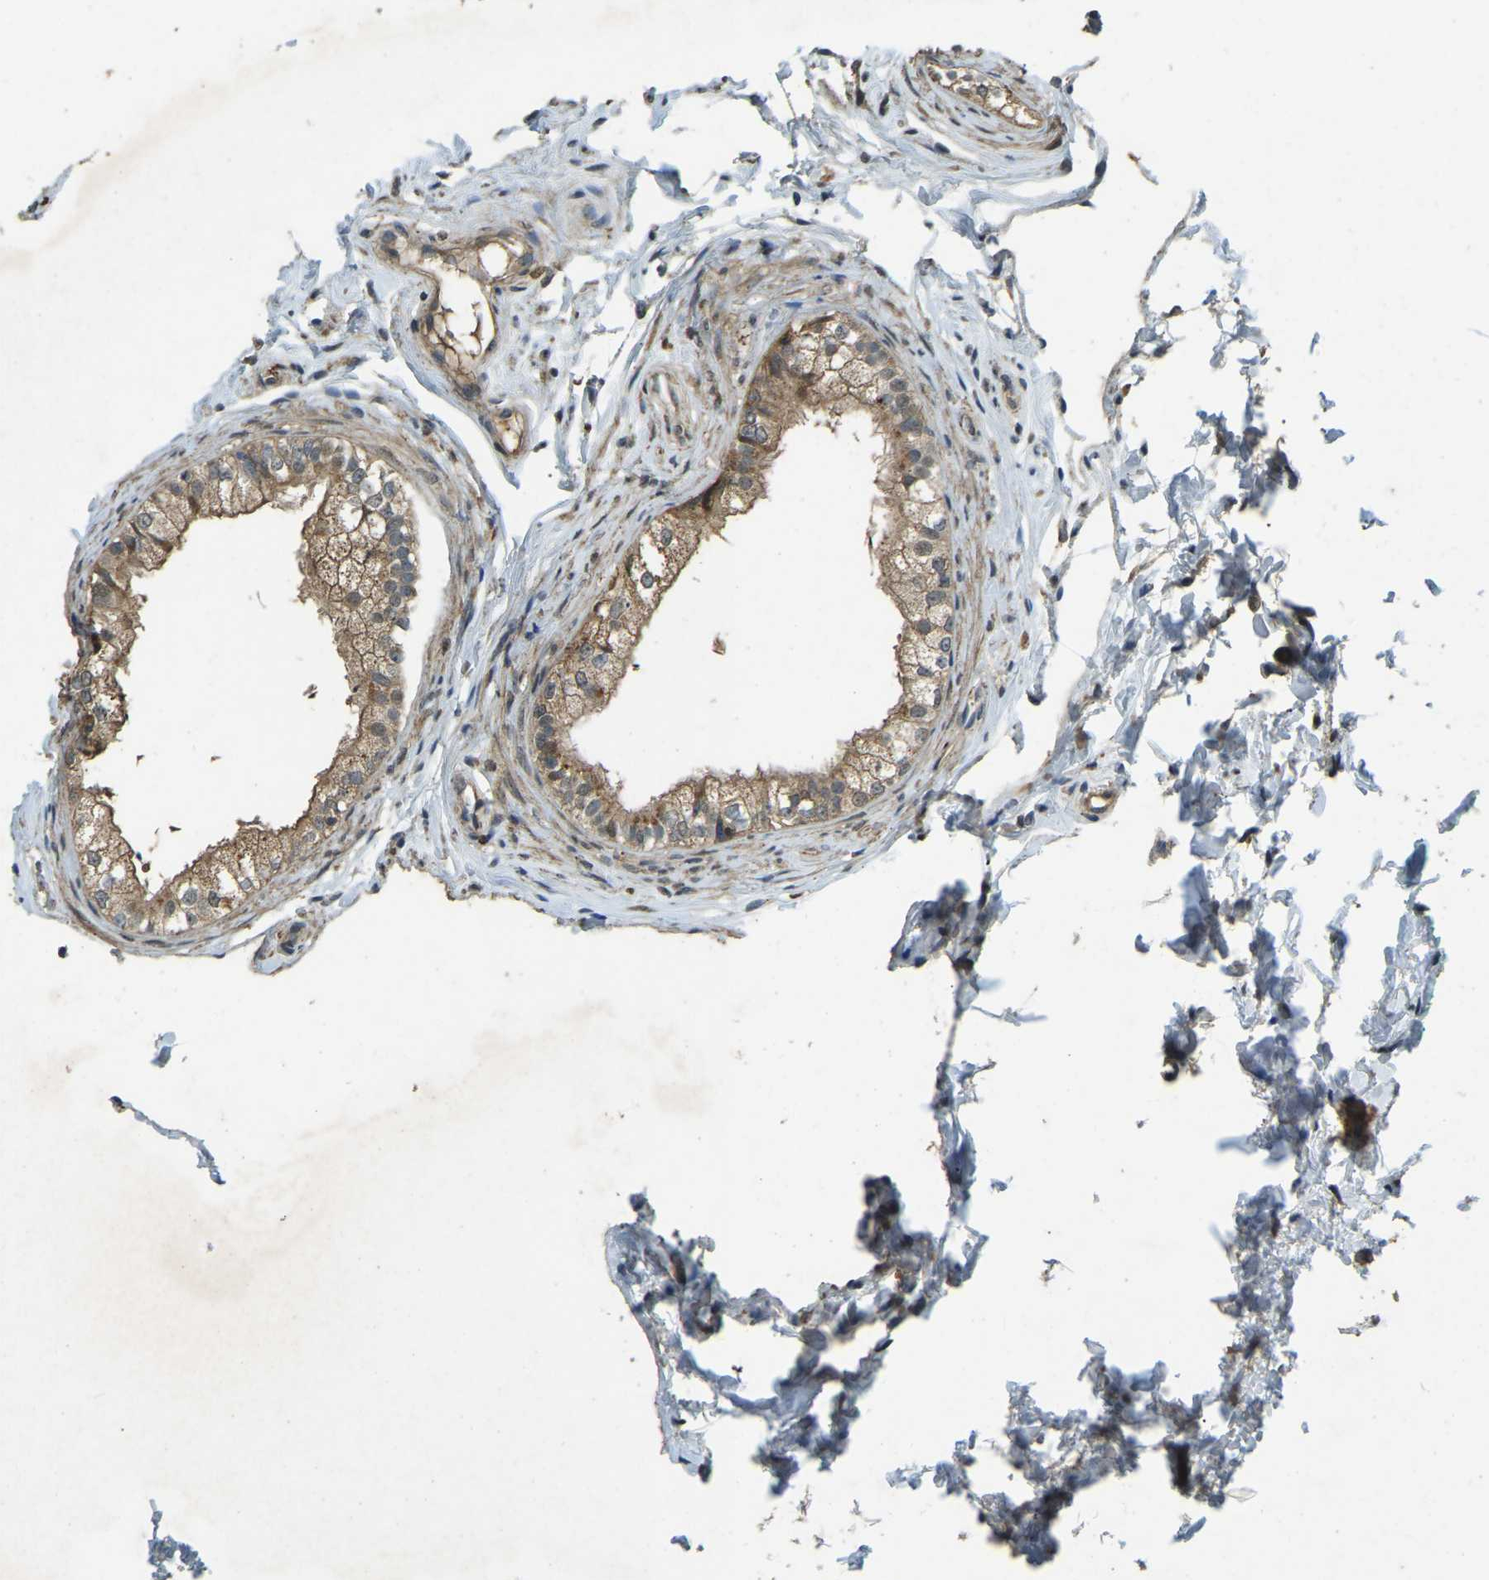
{"staining": {"intensity": "moderate", "quantity": ">75%", "location": "cytoplasmic/membranous"}, "tissue": "epididymis", "cell_type": "Glandular cells", "image_type": "normal", "snomed": [{"axis": "morphology", "description": "Normal tissue, NOS"}, {"axis": "topography", "description": "Epididymis"}], "caption": "Moderate cytoplasmic/membranous positivity for a protein is present in about >75% of glandular cells of benign epididymis using IHC.", "gene": "ATP8B1", "patient": {"sex": "male", "age": 56}}